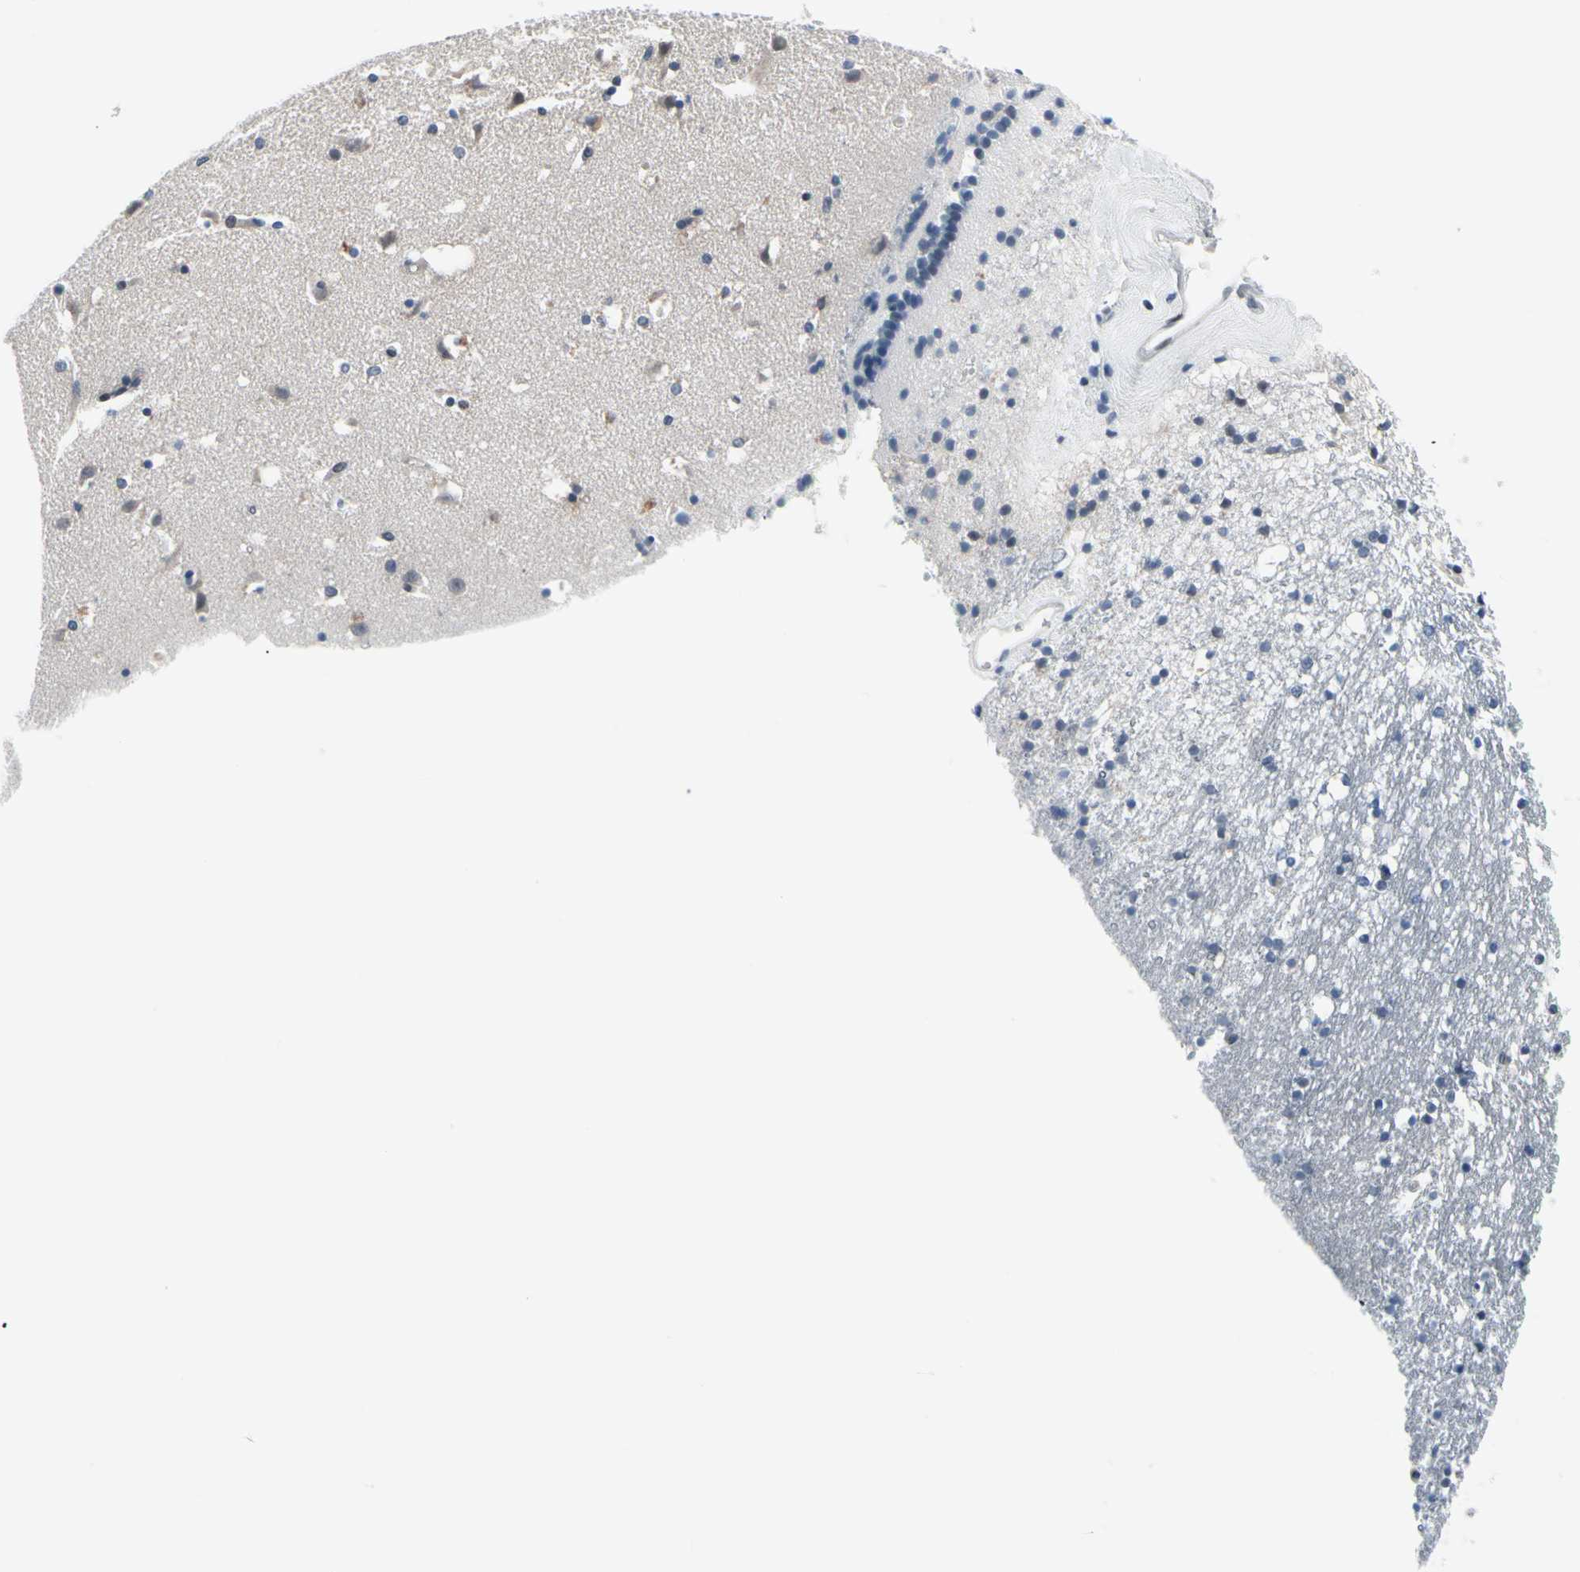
{"staining": {"intensity": "negative", "quantity": "none", "location": "none"}, "tissue": "caudate", "cell_type": "Glial cells", "image_type": "normal", "snomed": [{"axis": "morphology", "description": "Normal tissue, NOS"}, {"axis": "topography", "description": "Lateral ventricle wall"}], "caption": "Protein analysis of normal caudate displays no significant staining in glial cells.", "gene": "TXN", "patient": {"sex": "male", "age": 45}}